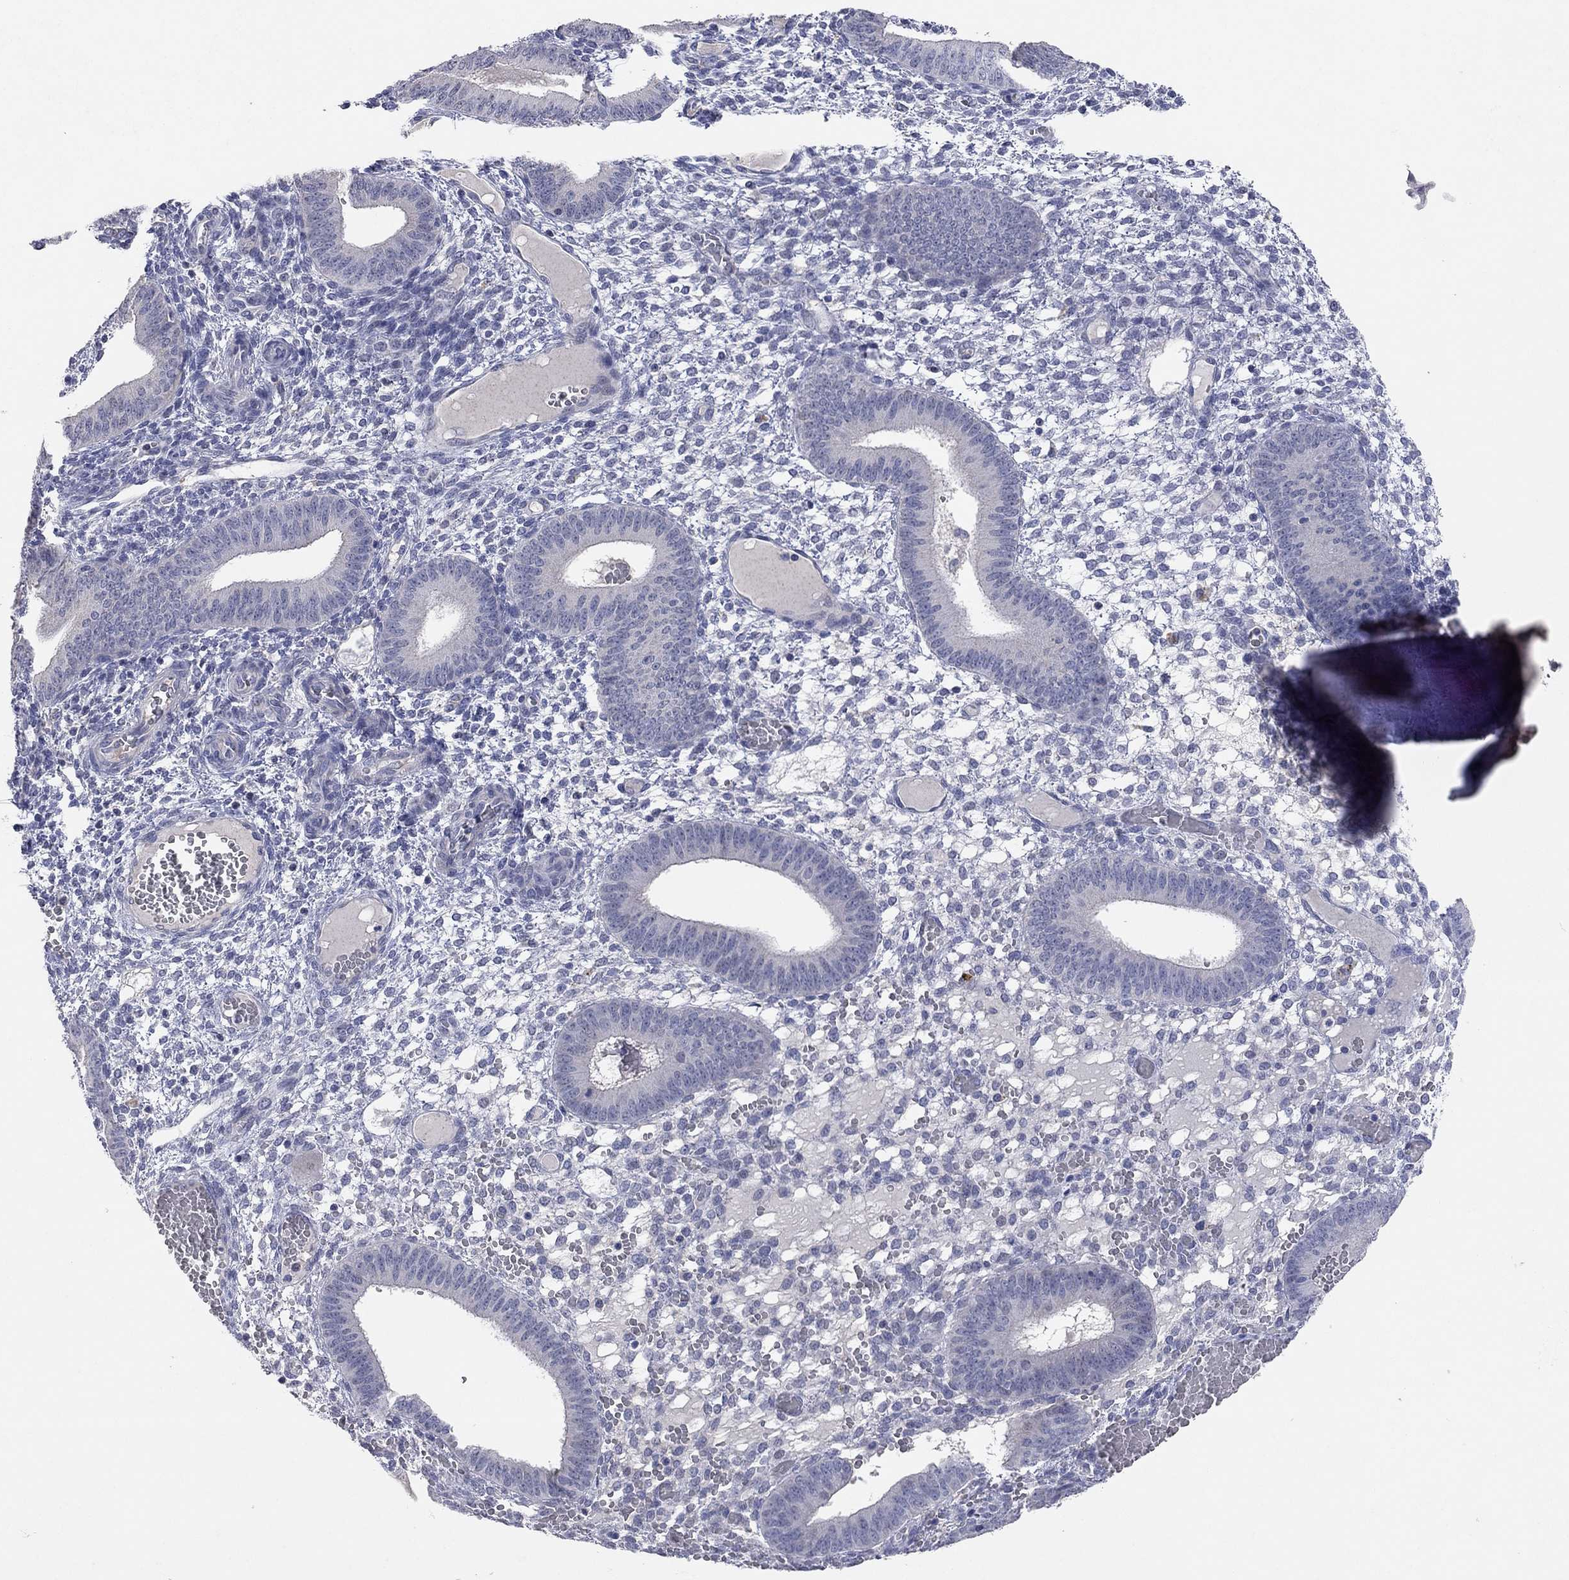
{"staining": {"intensity": "negative", "quantity": "none", "location": "none"}, "tissue": "endometrium", "cell_type": "Cells in endometrial stroma", "image_type": "normal", "snomed": [{"axis": "morphology", "description": "Normal tissue, NOS"}, {"axis": "topography", "description": "Endometrium"}], "caption": "This is an immunohistochemistry photomicrograph of unremarkable endometrium. There is no positivity in cells in endometrial stroma.", "gene": "MMP13", "patient": {"sex": "female", "age": 42}}